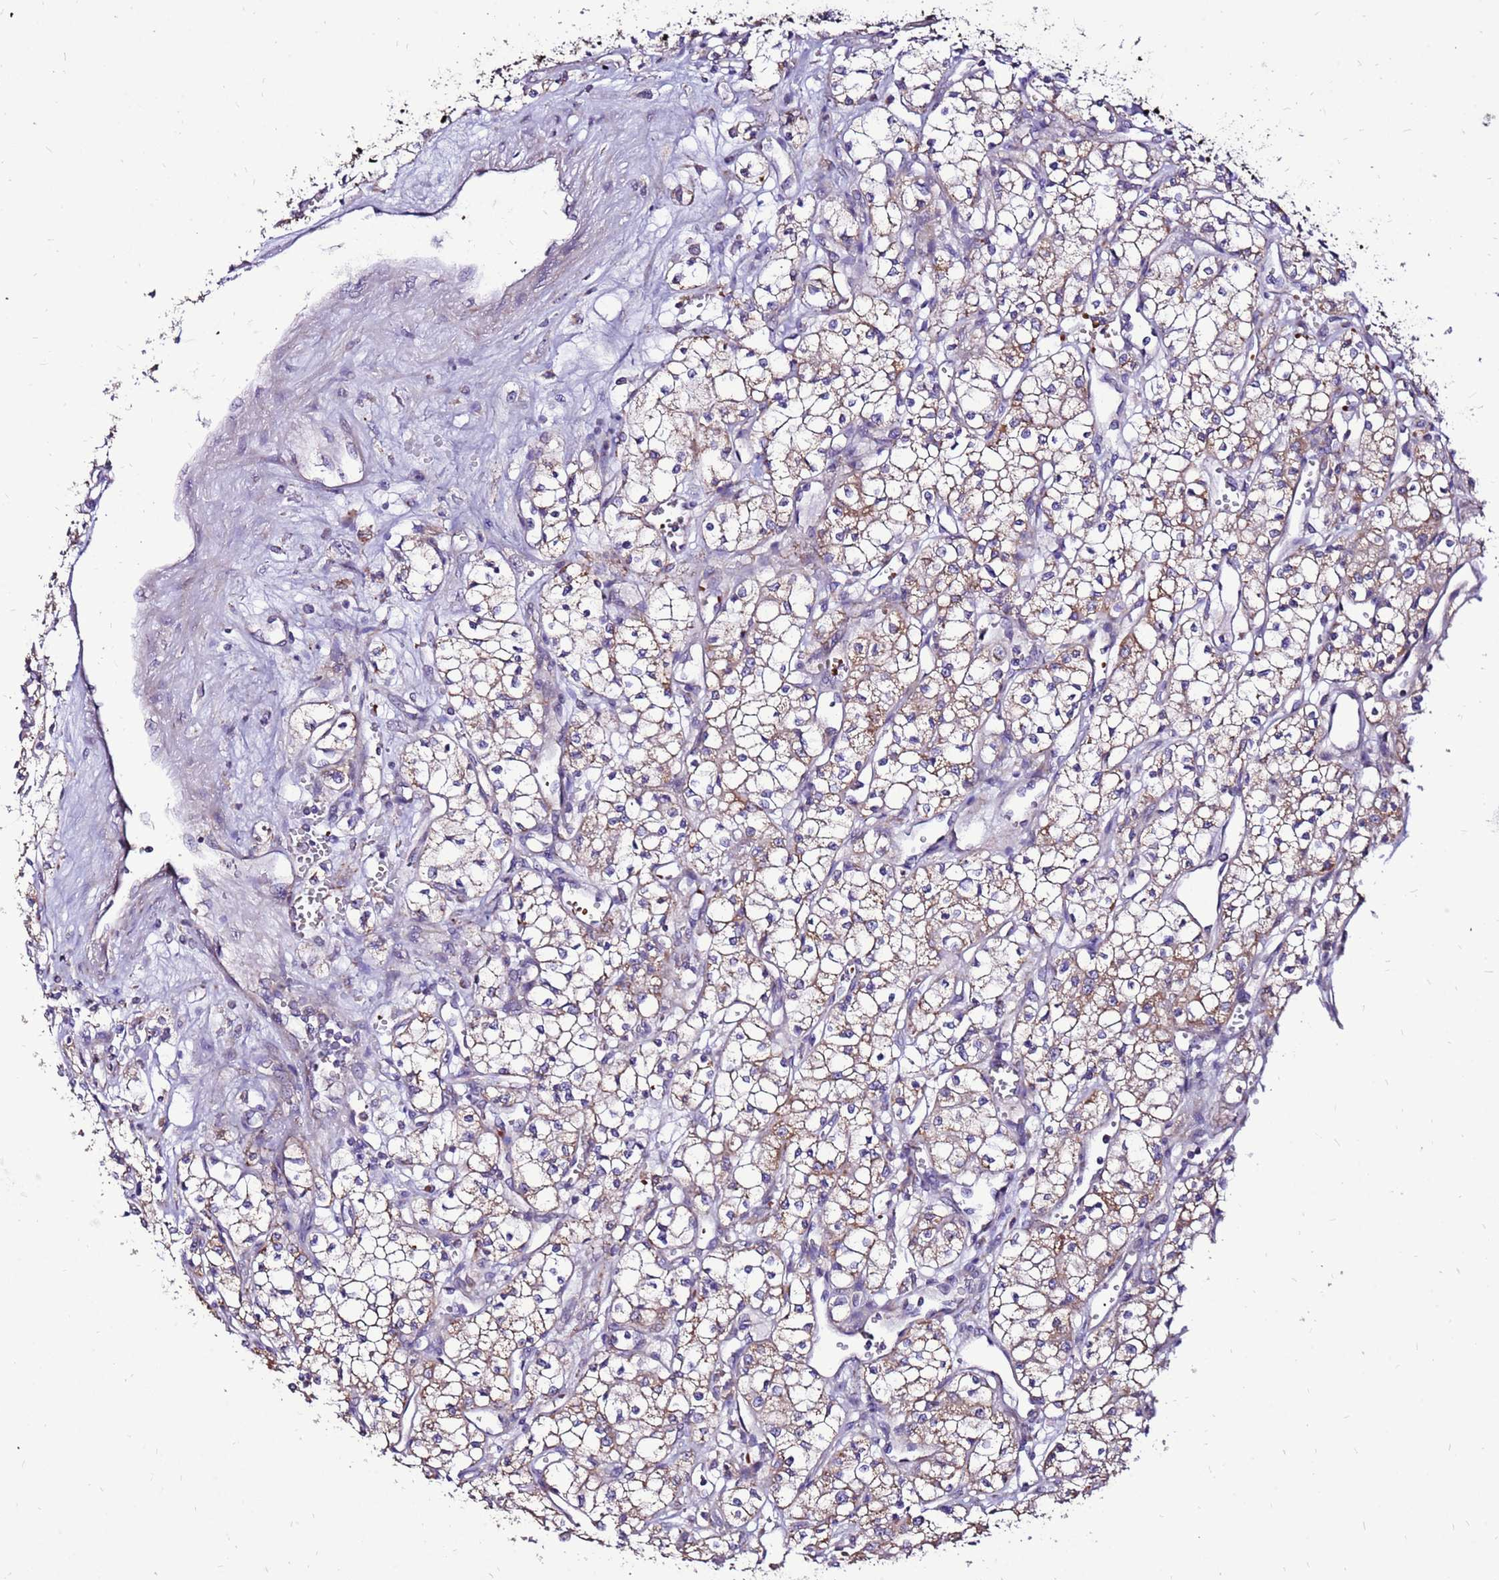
{"staining": {"intensity": "weak", "quantity": "25%-75%", "location": "cytoplasmic/membranous"}, "tissue": "renal cancer", "cell_type": "Tumor cells", "image_type": "cancer", "snomed": [{"axis": "morphology", "description": "Adenocarcinoma, NOS"}, {"axis": "topography", "description": "Kidney"}], "caption": "There is low levels of weak cytoplasmic/membranous expression in tumor cells of renal cancer, as demonstrated by immunohistochemical staining (brown color).", "gene": "SPSB3", "patient": {"sex": "male", "age": 59}}